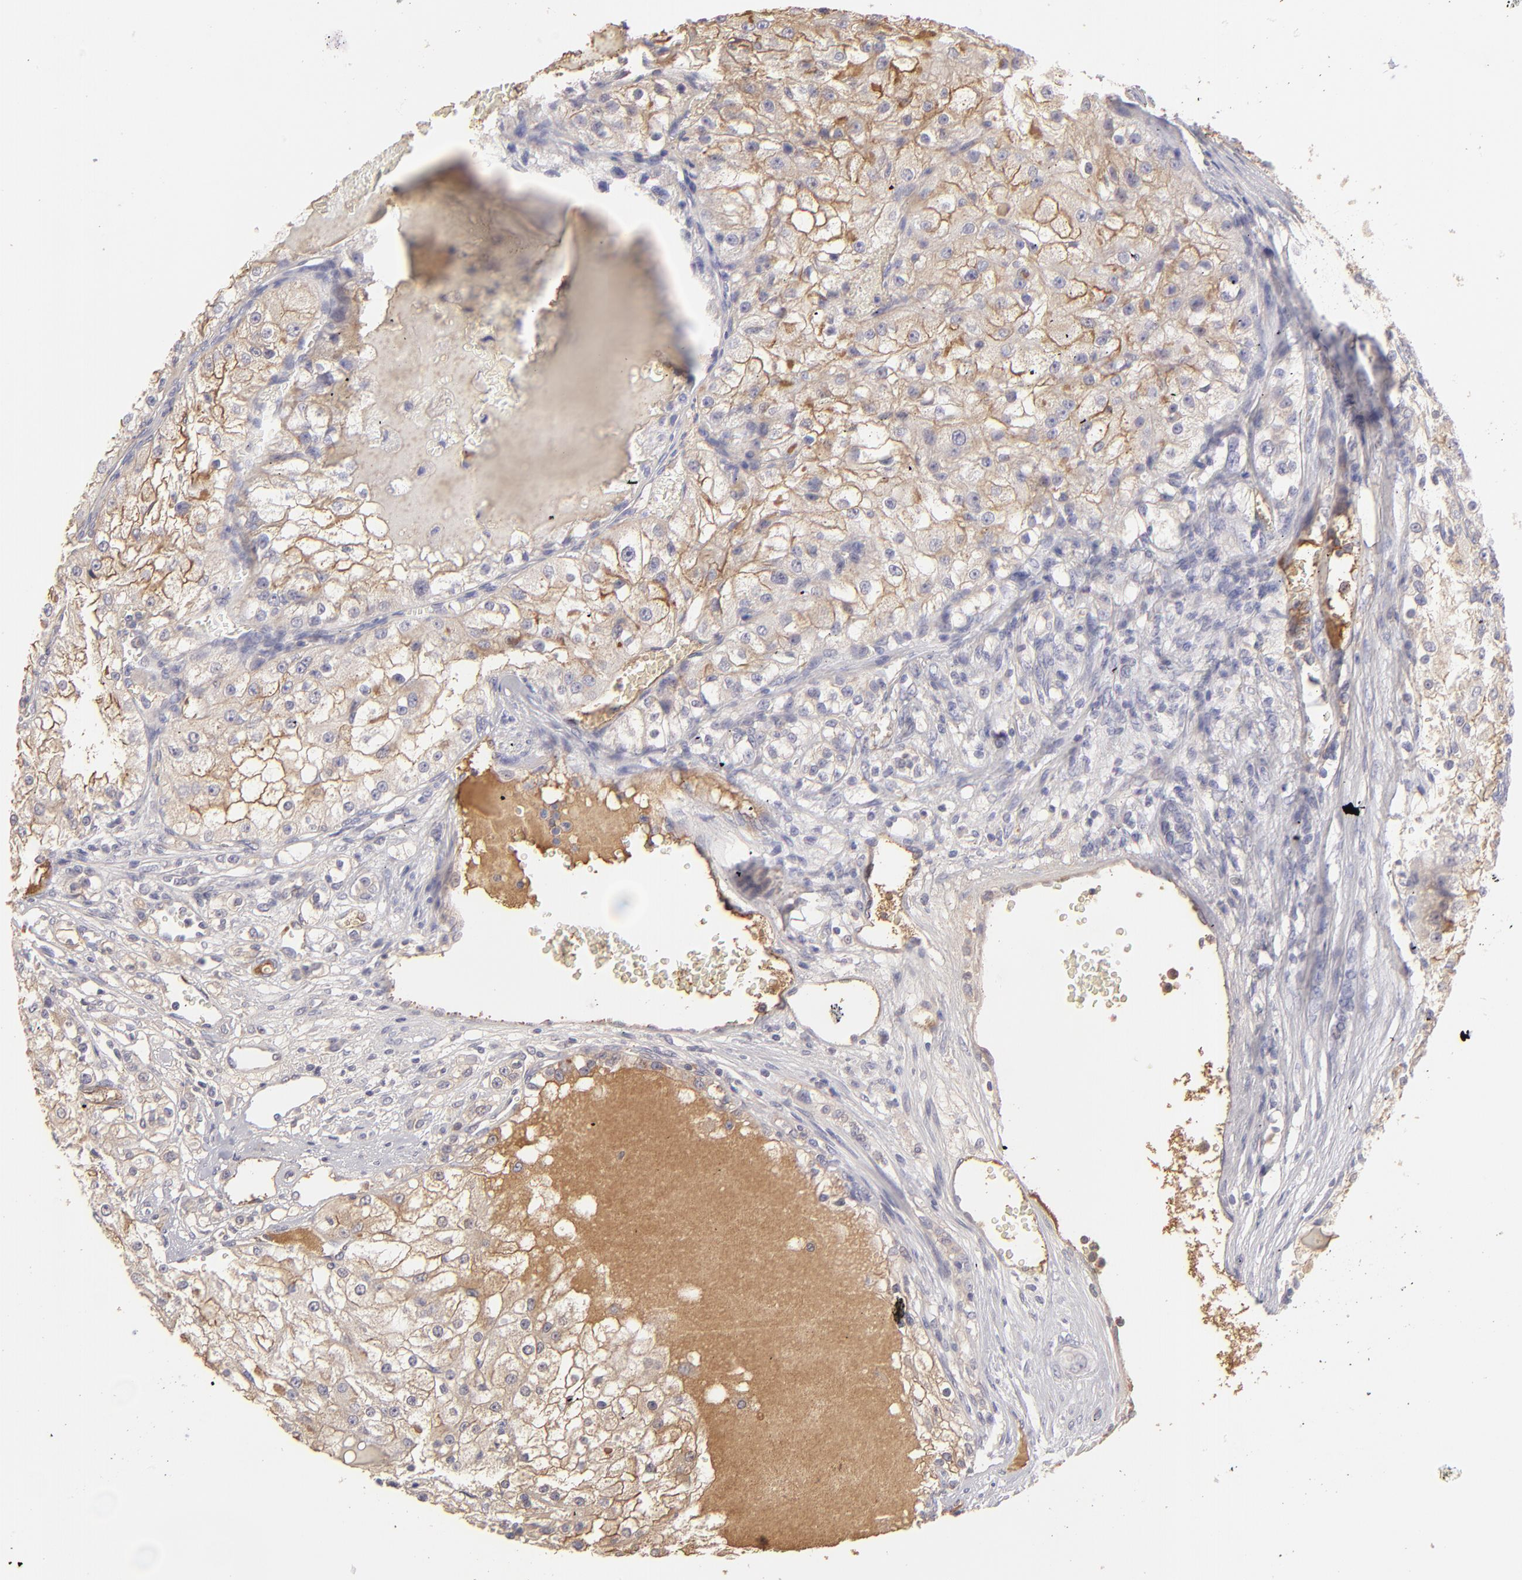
{"staining": {"intensity": "weak", "quantity": "<25%", "location": "cytoplasmic/membranous"}, "tissue": "renal cancer", "cell_type": "Tumor cells", "image_type": "cancer", "snomed": [{"axis": "morphology", "description": "Adenocarcinoma, NOS"}, {"axis": "topography", "description": "Kidney"}], "caption": "Tumor cells show no significant positivity in renal cancer (adenocarcinoma). (DAB (3,3'-diaminobenzidine) IHC visualized using brightfield microscopy, high magnification).", "gene": "ABCC4", "patient": {"sex": "female", "age": 74}}